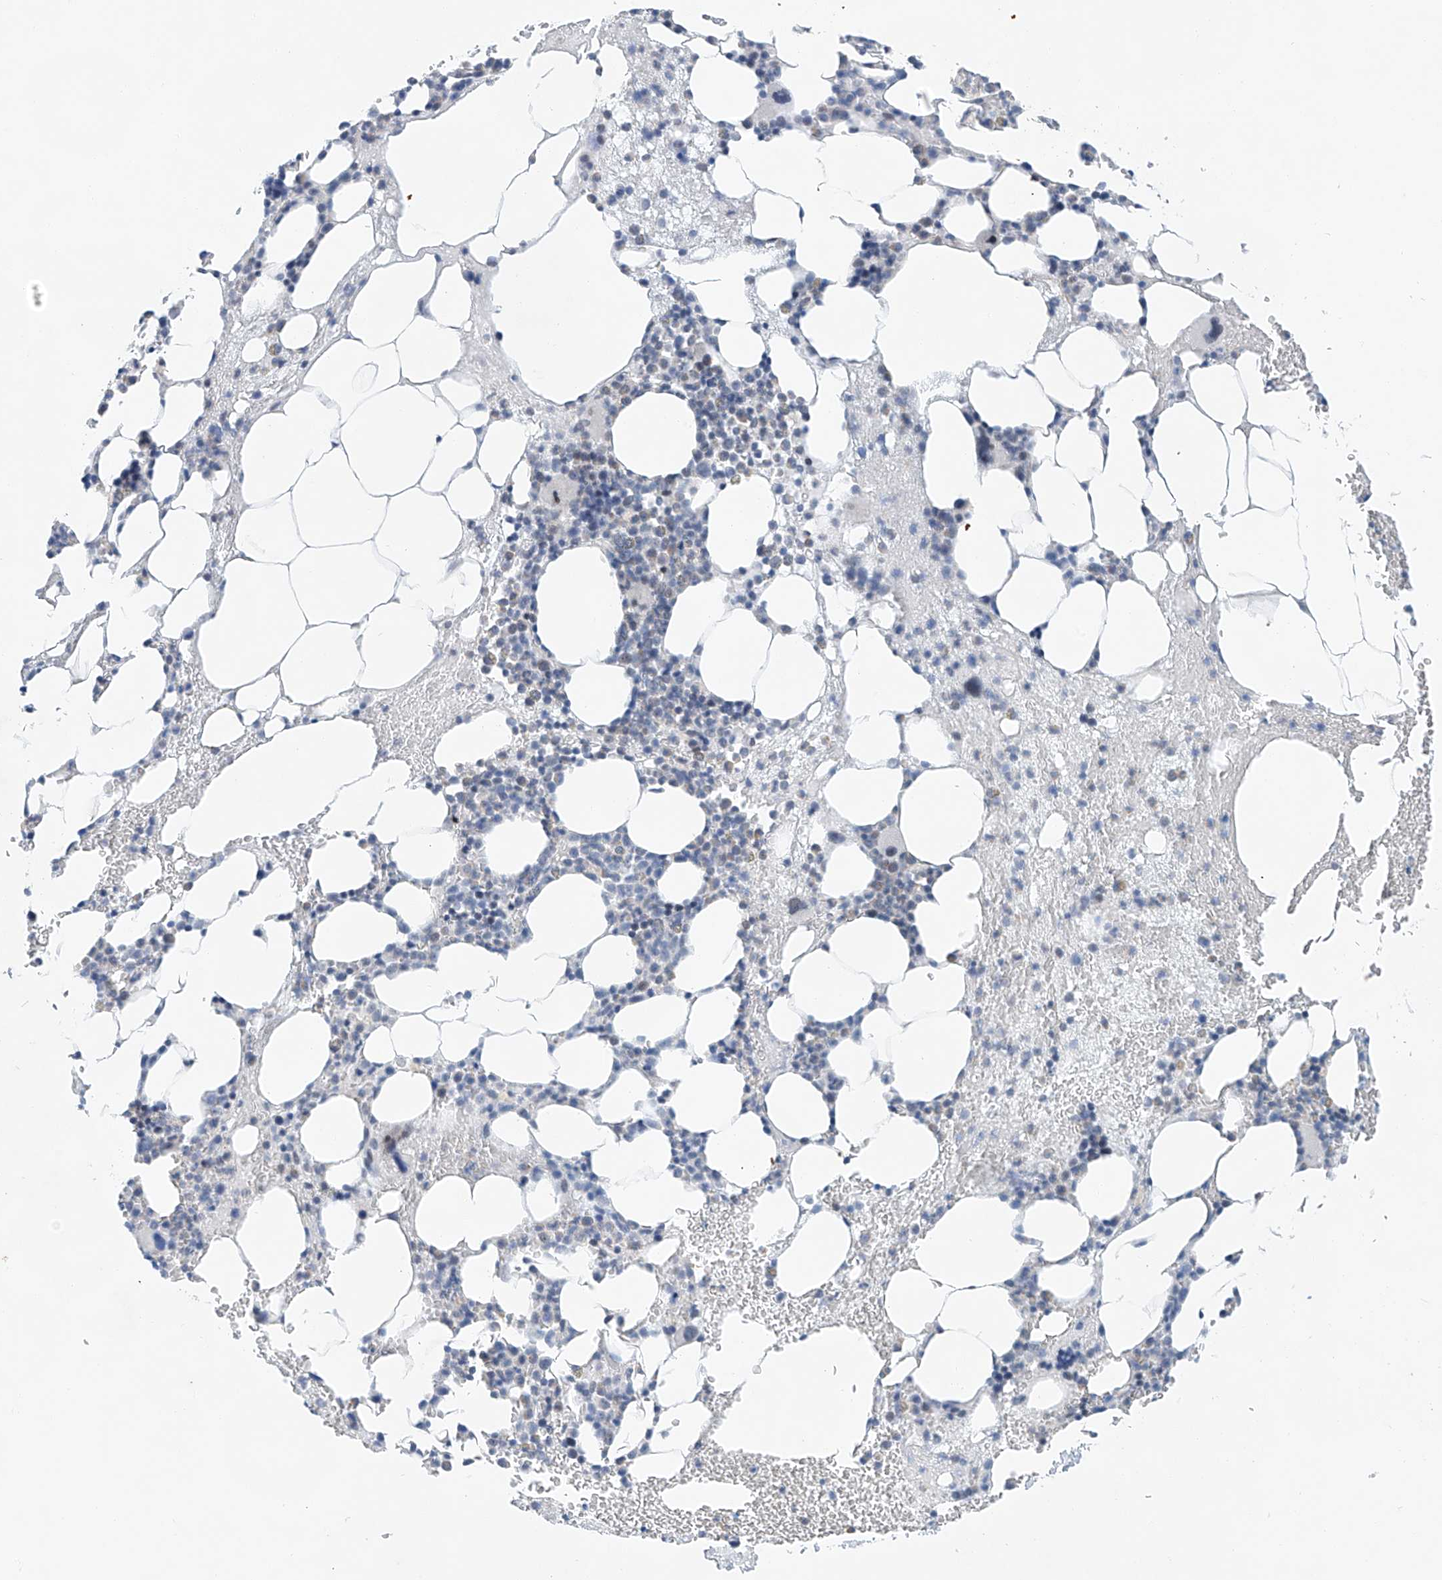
{"staining": {"intensity": "negative", "quantity": "none", "location": "none"}, "tissue": "bone marrow", "cell_type": "Hematopoietic cells", "image_type": "normal", "snomed": [{"axis": "morphology", "description": "Normal tissue, NOS"}, {"axis": "morphology", "description": "Inflammation, NOS"}, {"axis": "topography", "description": "Bone marrow"}], "caption": "The histopathology image reveals no significant expression in hematopoietic cells of bone marrow.", "gene": "KLF15", "patient": {"sex": "female", "age": 78}}